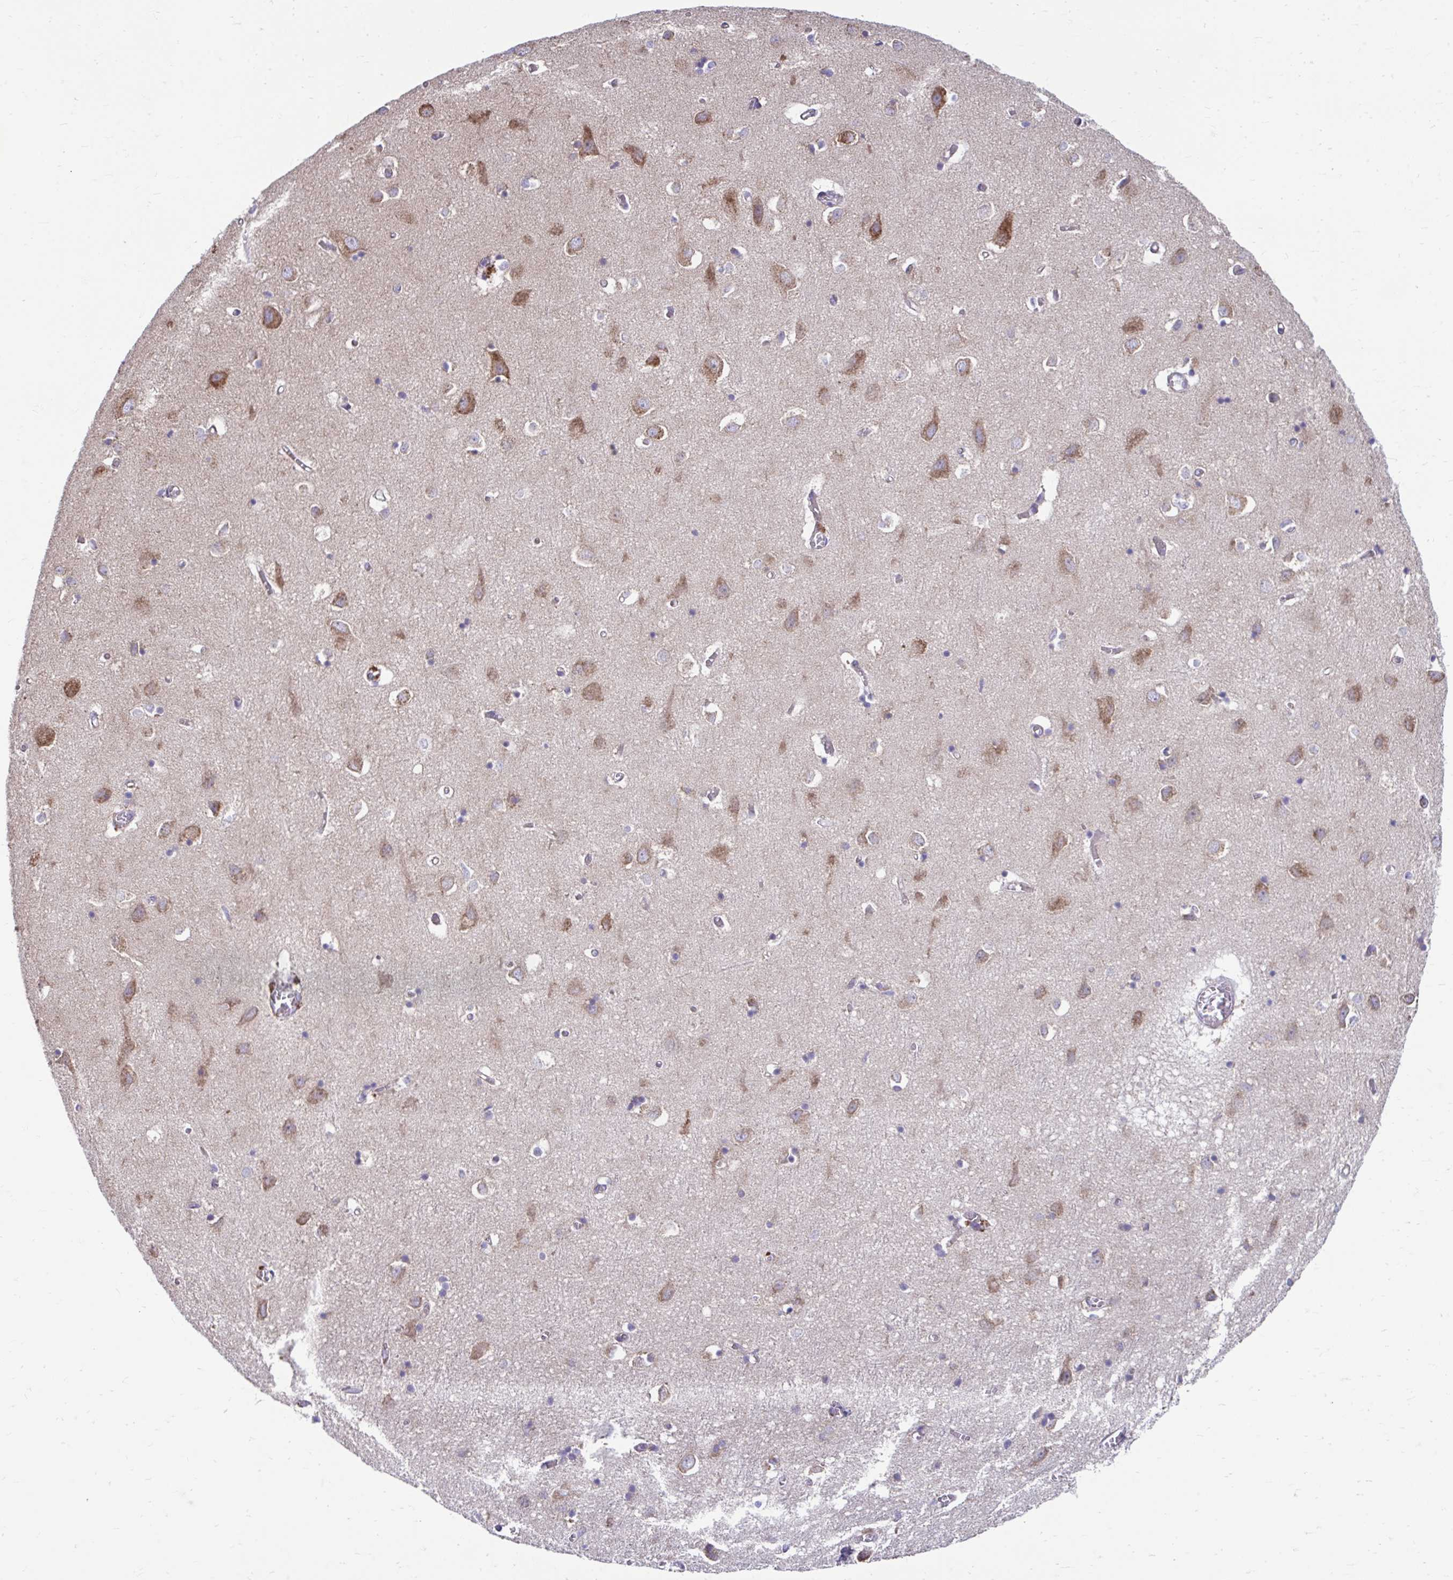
{"staining": {"intensity": "moderate", "quantity": "<25%", "location": "cytoplasmic/membranous"}, "tissue": "cerebral cortex", "cell_type": "Endothelial cells", "image_type": "normal", "snomed": [{"axis": "morphology", "description": "Normal tissue, NOS"}, {"axis": "topography", "description": "Cerebral cortex"}], "caption": "Normal cerebral cortex demonstrates moderate cytoplasmic/membranous expression in approximately <25% of endothelial cells (DAB (3,3'-diaminobenzidine) = brown stain, brightfield microscopy at high magnification)..", "gene": "LINGO4", "patient": {"sex": "male", "age": 70}}